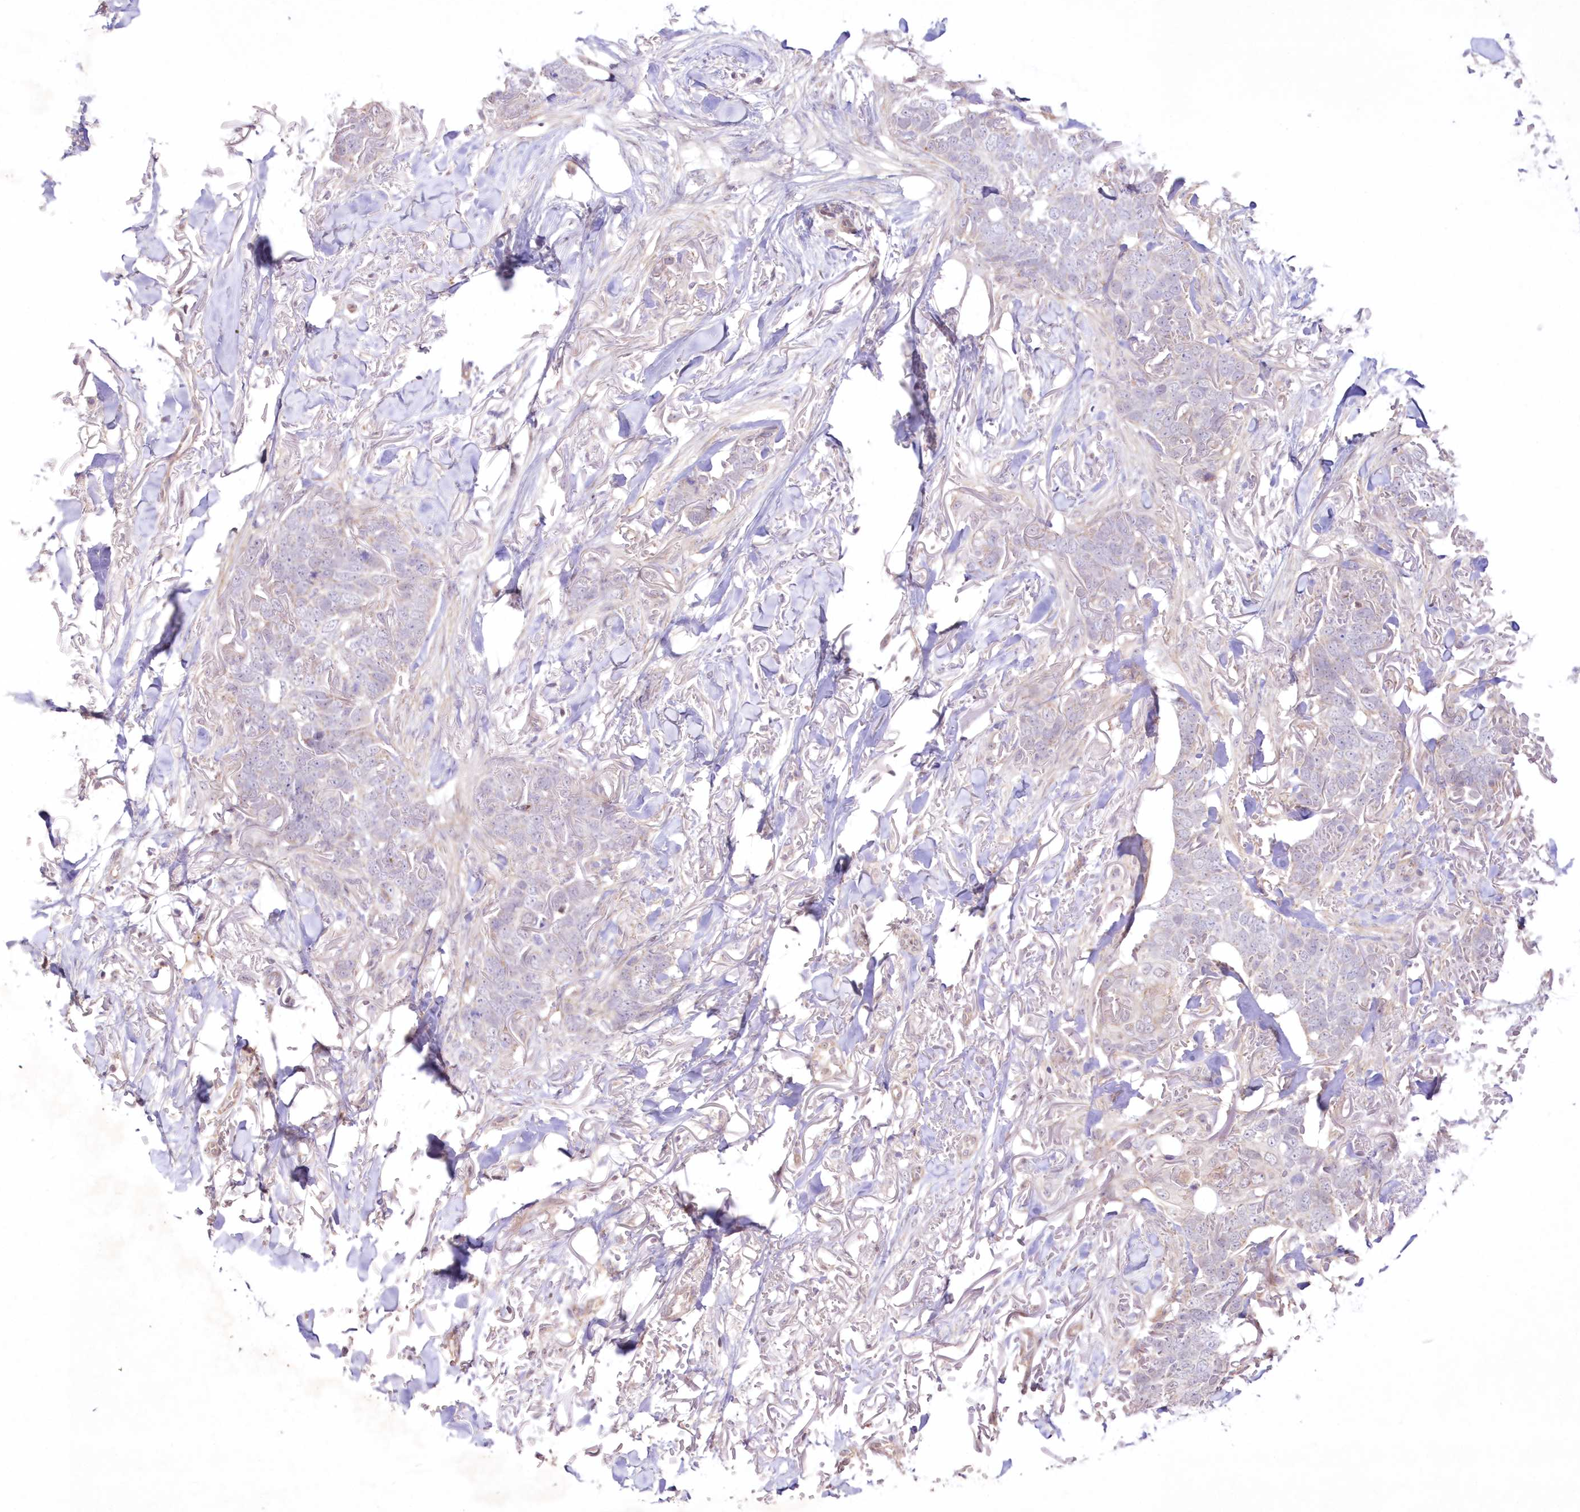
{"staining": {"intensity": "negative", "quantity": "none", "location": "none"}, "tissue": "skin cancer", "cell_type": "Tumor cells", "image_type": "cancer", "snomed": [{"axis": "morphology", "description": "Normal tissue, NOS"}, {"axis": "morphology", "description": "Basal cell carcinoma"}, {"axis": "topography", "description": "Skin"}], "caption": "IHC histopathology image of skin cancer (basal cell carcinoma) stained for a protein (brown), which shows no staining in tumor cells. The staining was performed using DAB to visualize the protein expression in brown, while the nuclei were stained in blue with hematoxylin (Magnification: 20x).", "gene": "NEU4", "patient": {"sex": "male", "age": 77}}